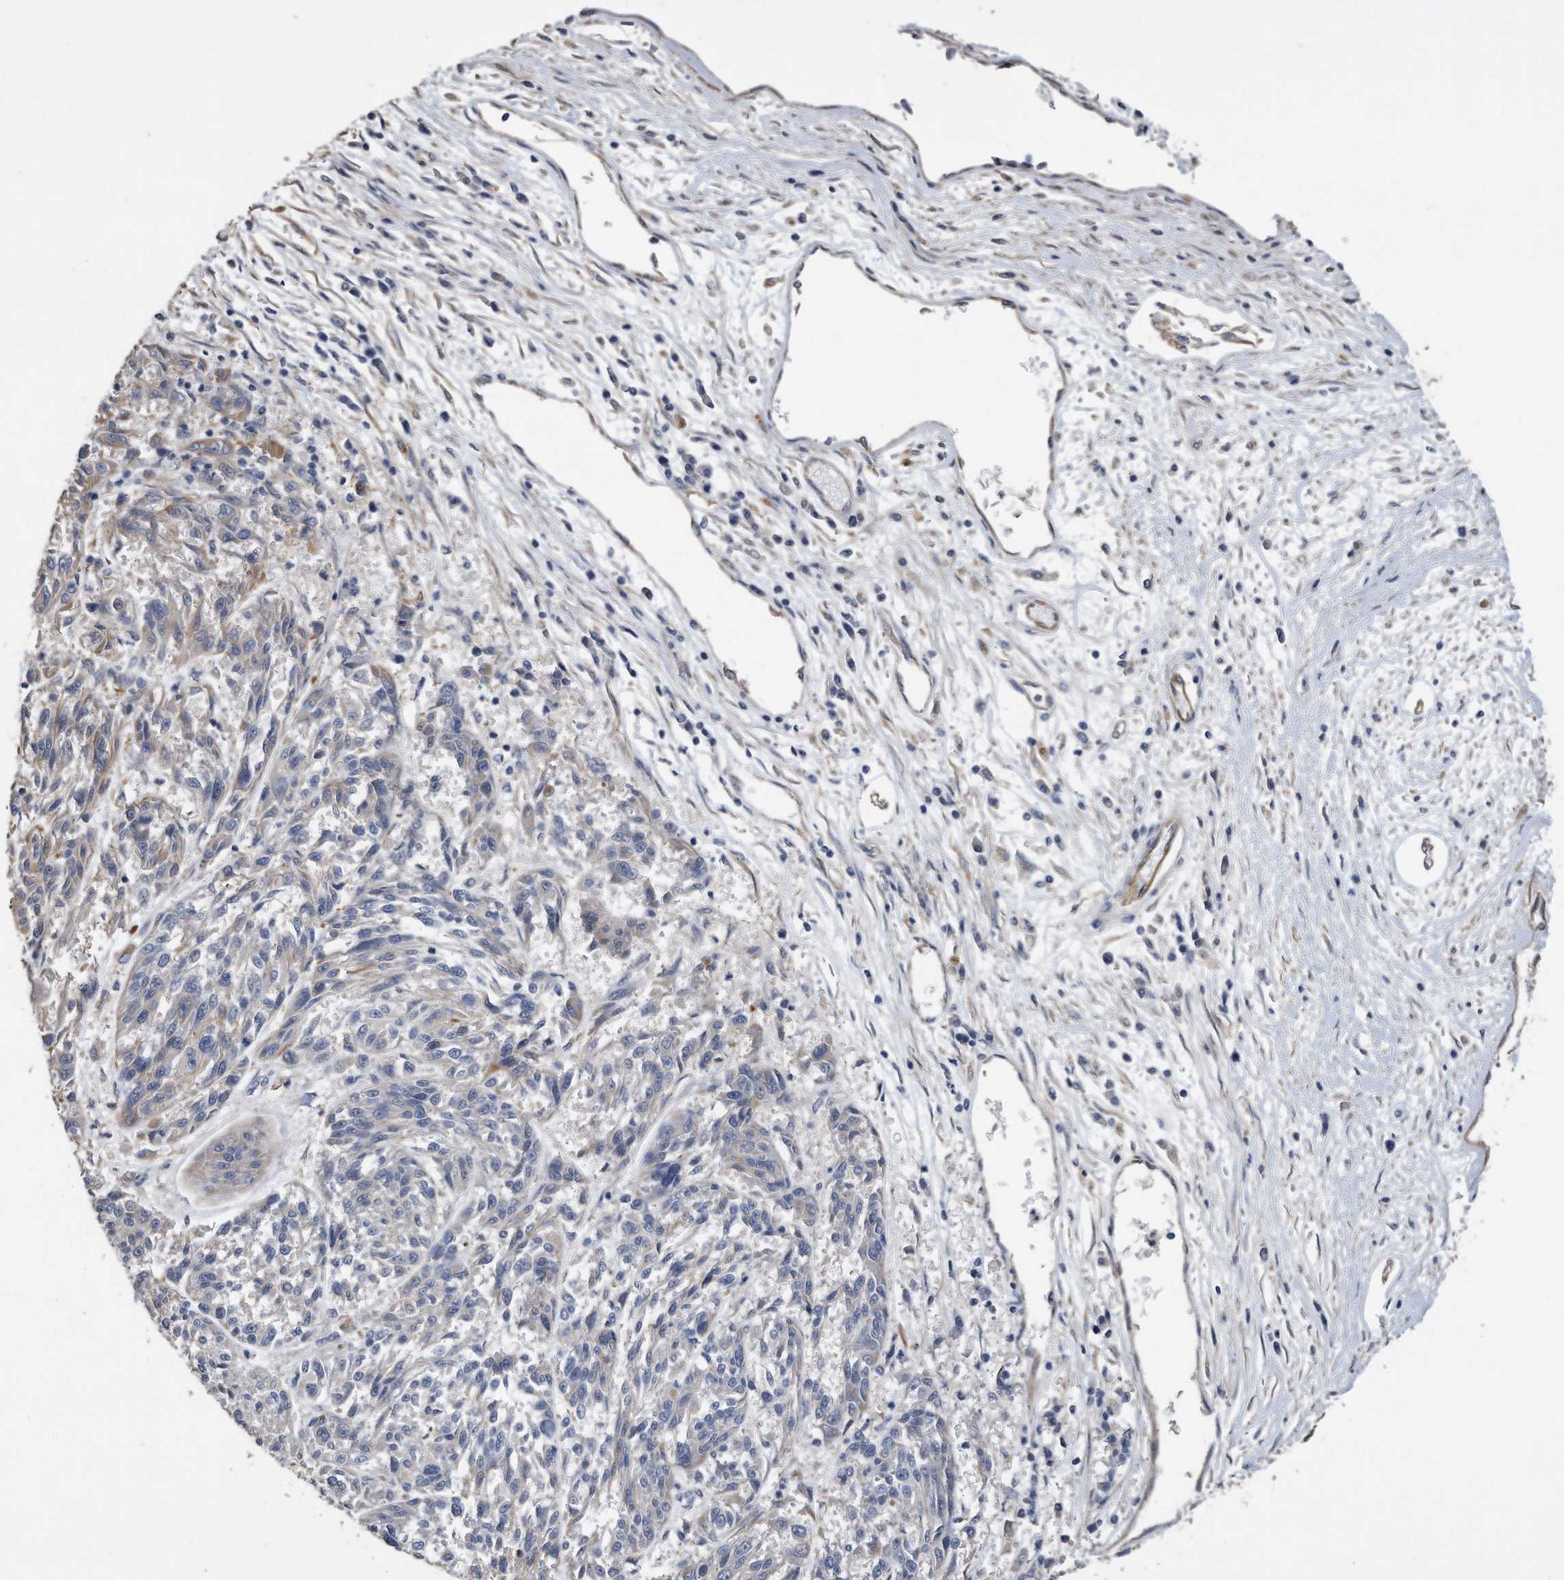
{"staining": {"intensity": "negative", "quantity": "none", "location": "none"}, "tissue": "melanoma", "cell_type": "Tumor cells", "image_type": "cancer", "snomed": [{"axis": "morphology", "description": "Malignant melanoma, NOS"}, {"axis": "topography", "description": "Skin"}], "caption": "There is no significant staining in tumor cells of malignant melanoma.", "gene": "GPC1", "patient": {"sex": "male", "age": 53}}